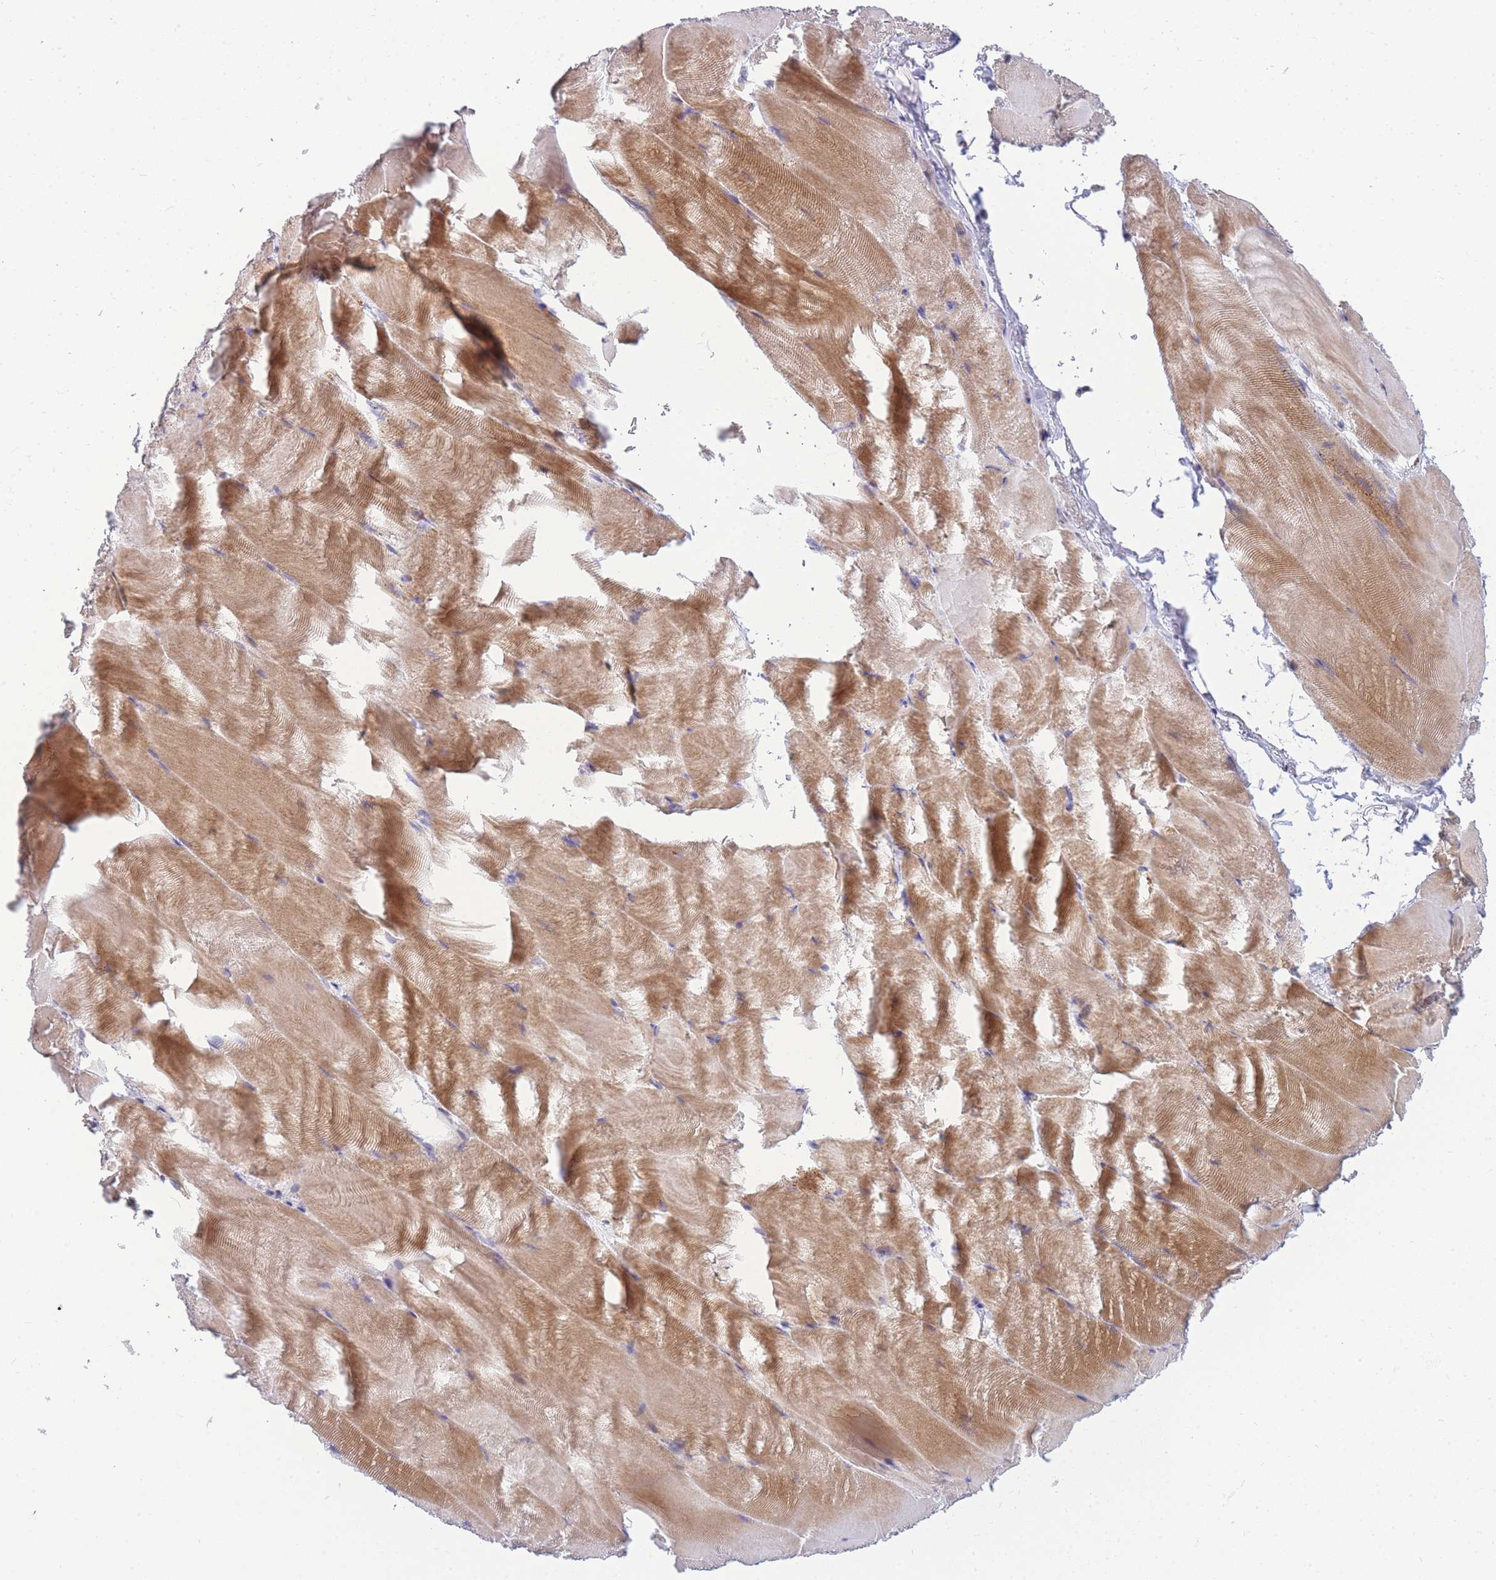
{"staining": {"intensity": "moderate", "quantity": "25%-75%", "location": "cytoplasmic/membranous"}, "tissue": "skeletal muscle", "cell_type": "Myocytes", "image_type": "normal", "snomed": [{"axis": "morphology", "description": "Normal tissue, NOS"}, {"axis": "topography", "description": "Skeletal muscle"}], "caption": "This is a photomicrograph of immunohistochemistry (IHC) staining of normal skeletal muscle, which shows moderate staining in the cytoplasmic/membranous of myocytes.", "gene": "MRPS11", "patient": {"sex": "female", "age": 64}}